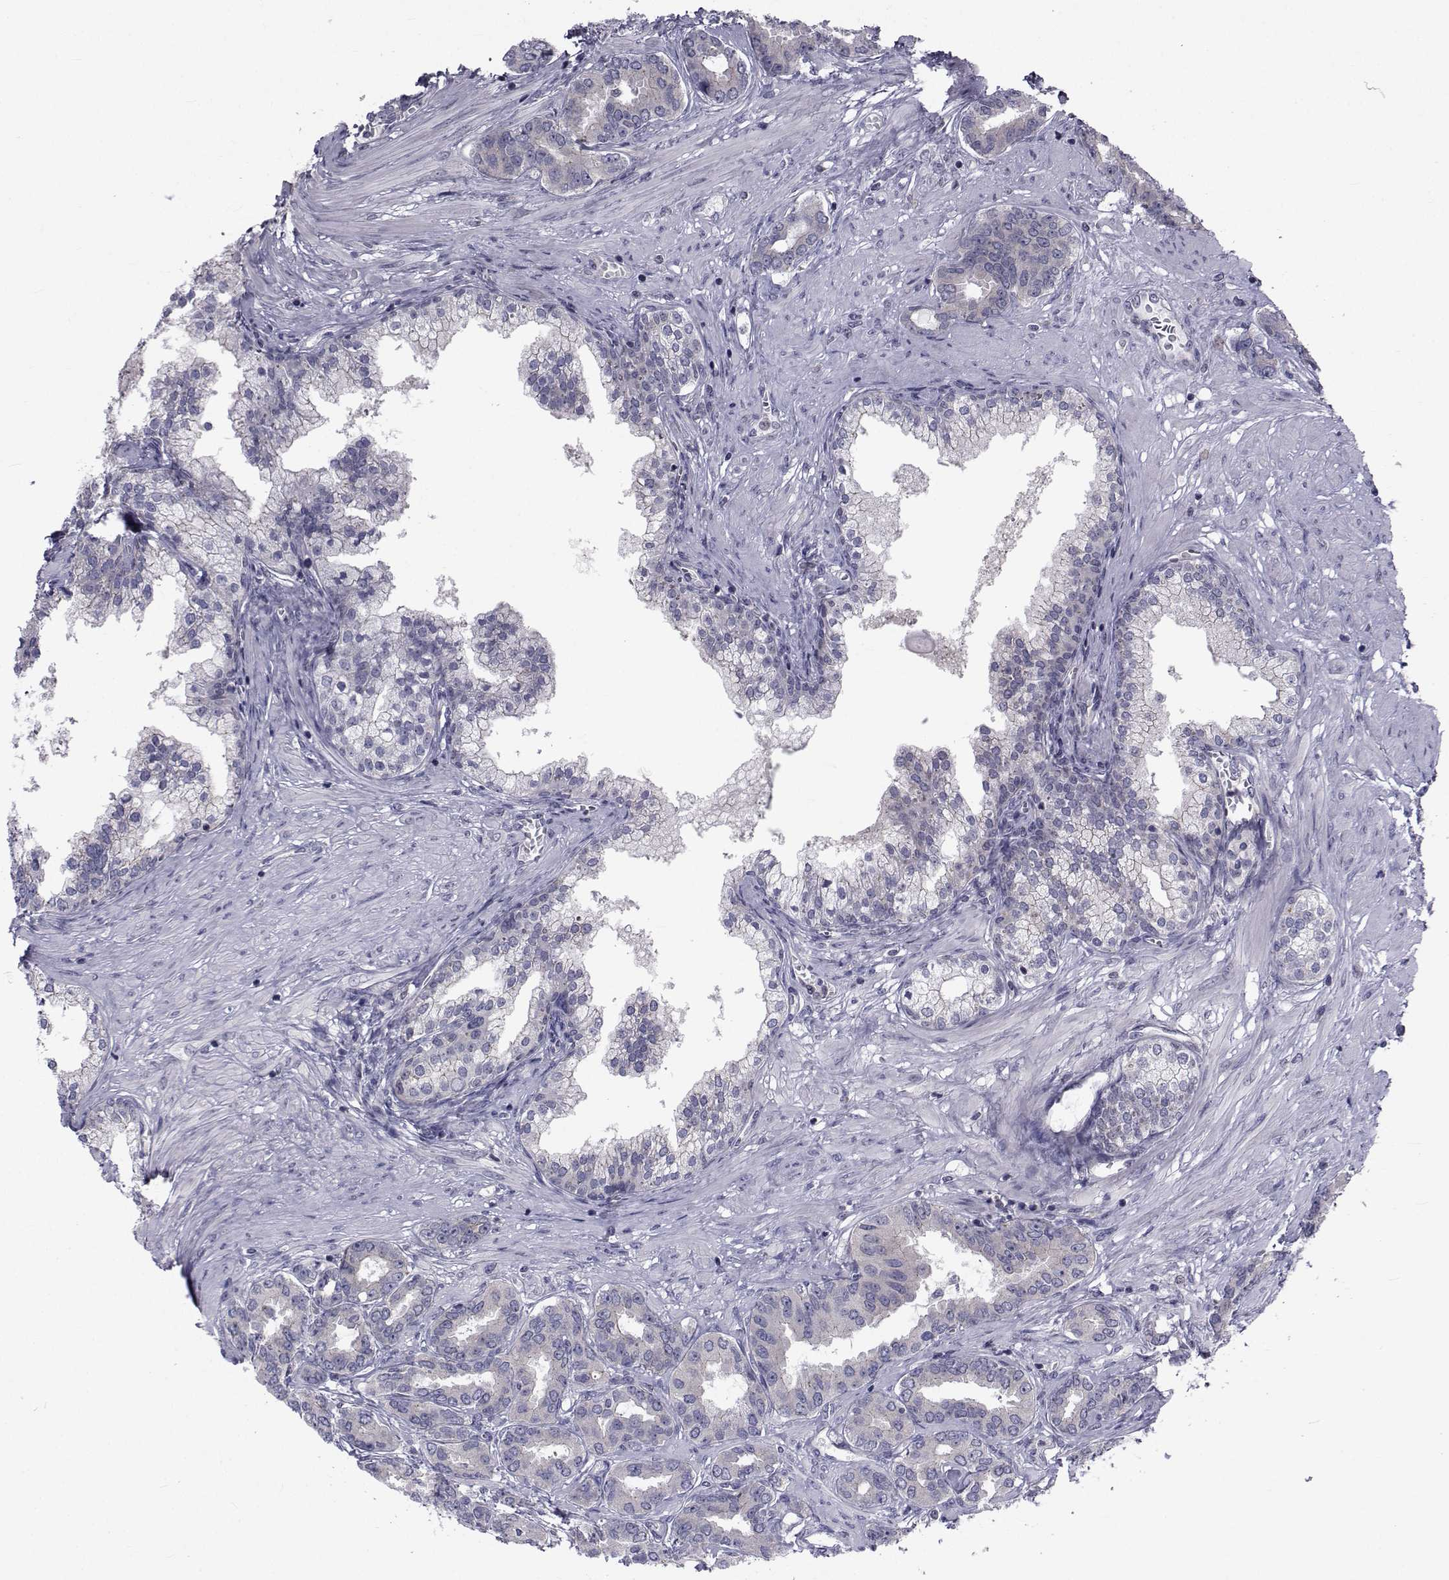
{"staining": {"intensity": "weak", "quantity": "25%-75%", "location": "cytoplasmic/membranous"}, "tissue": "prostate cancer", "cell_type": "Tumor cells", "image_type": "cancer", "snomed": [{"axis": "morphology", "description": "Adenocarcinoma, NOS"}, {"axis": "topography", "description": "Prostate"}], "caption": "An immunohistochemistry photomicrograph of neoplastic tissue is shown. Protein staining in brown highlights weak cytoplasmic/membranous positivity in prostate cancer within tumor cells.", "gene": "SLC30A10", "patient": {"sex": "male", "age": 67}}